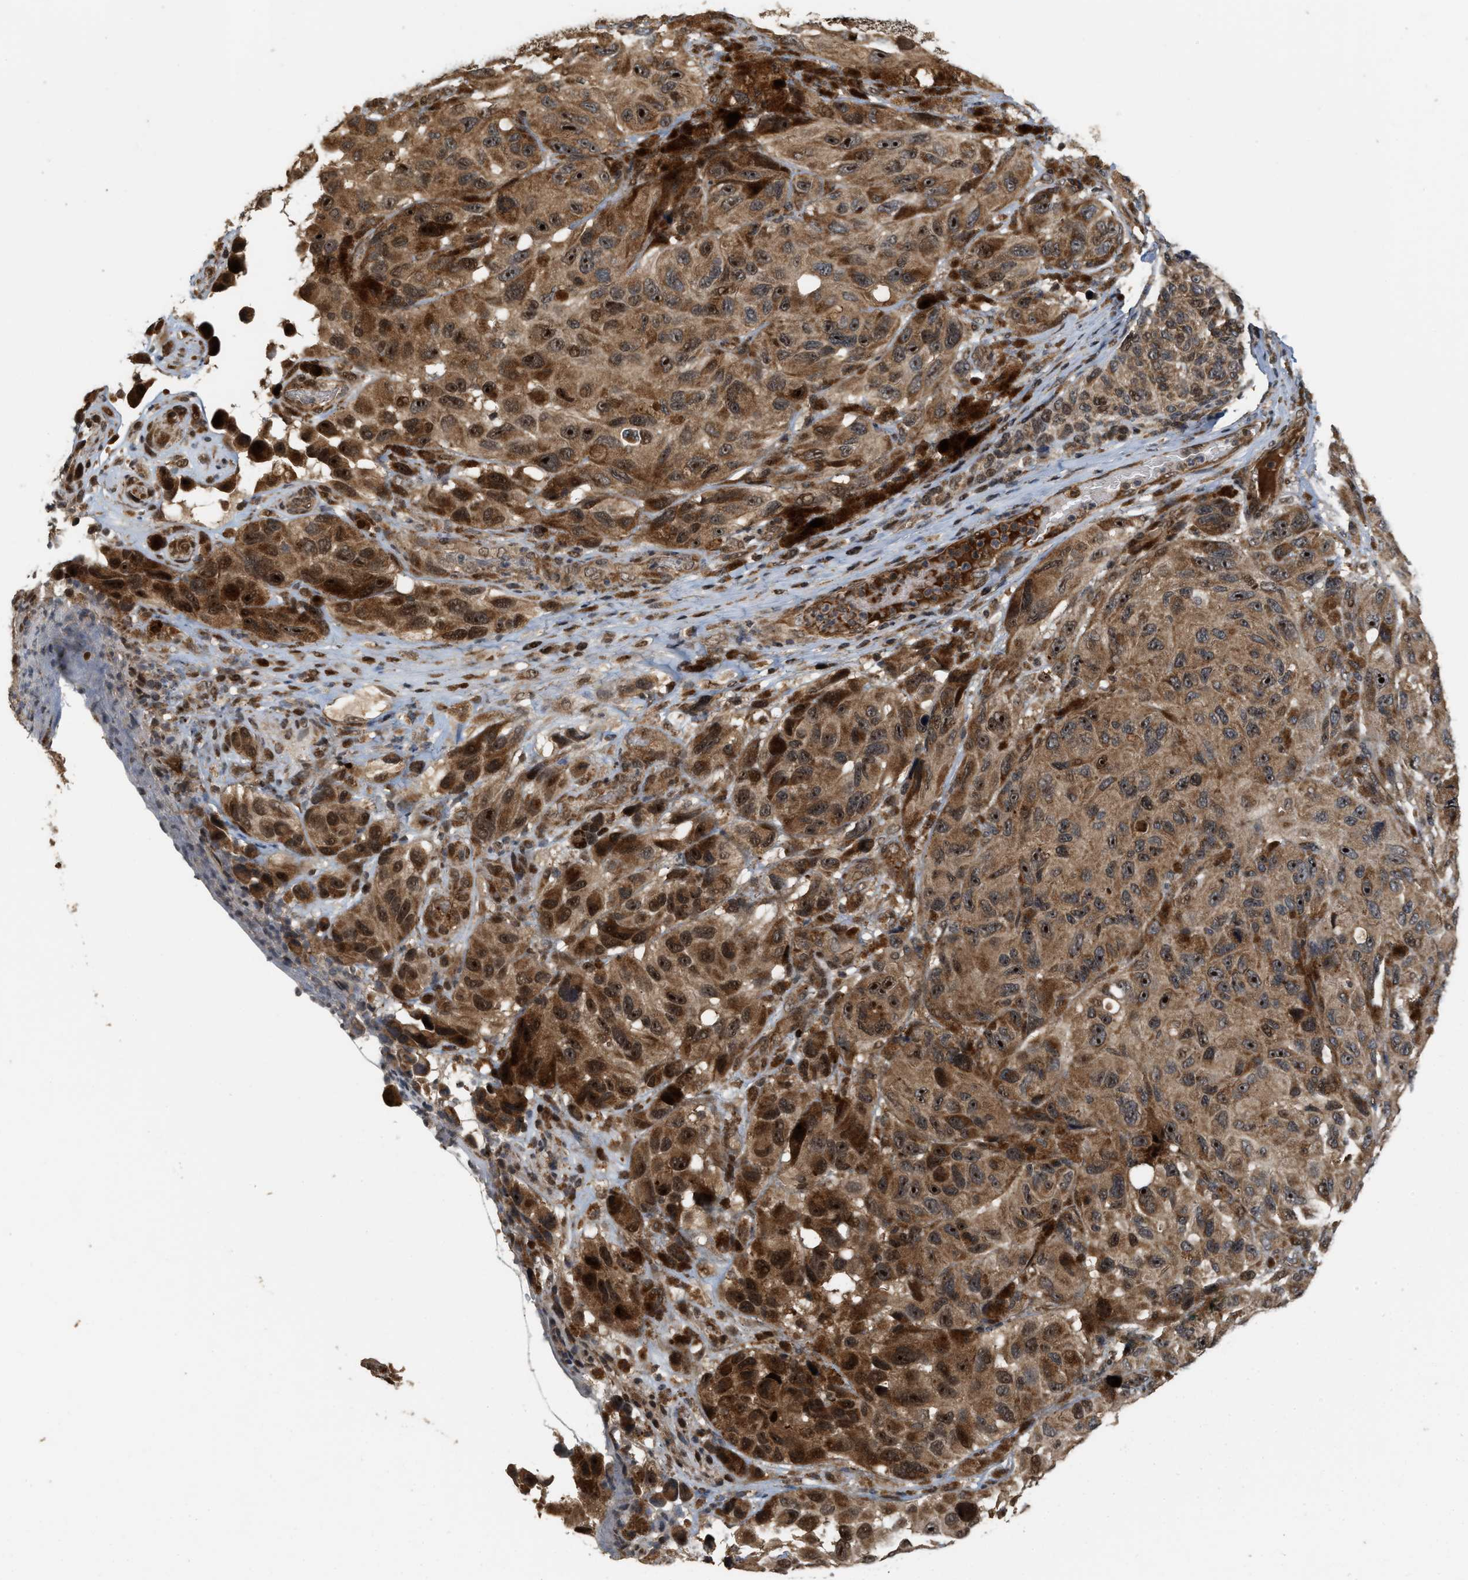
{"staining": {"intensity": "strong", "quantity": ">75%", "location": "cytoplasmic/membranous,nuclear"}, "tissue": "melanoma", "cell_type": "Tumor cells", "image_type": "cancer", "snomed": [{"axis": "morphology", "description": "Malignant melanoma, NOS"}, {"axis": "topography", "description": "Skin"}], "caption": "Melanoma stained with DAB (3,3'-diaminobenzidine) immunohistochemistry (IHC) reveals high levels of strong cytoplasmic/membranous and nuclear expression in about >75% of tumor cells.", "gene": "ELP2", "patient": {"sex": "female", "age": 73}}